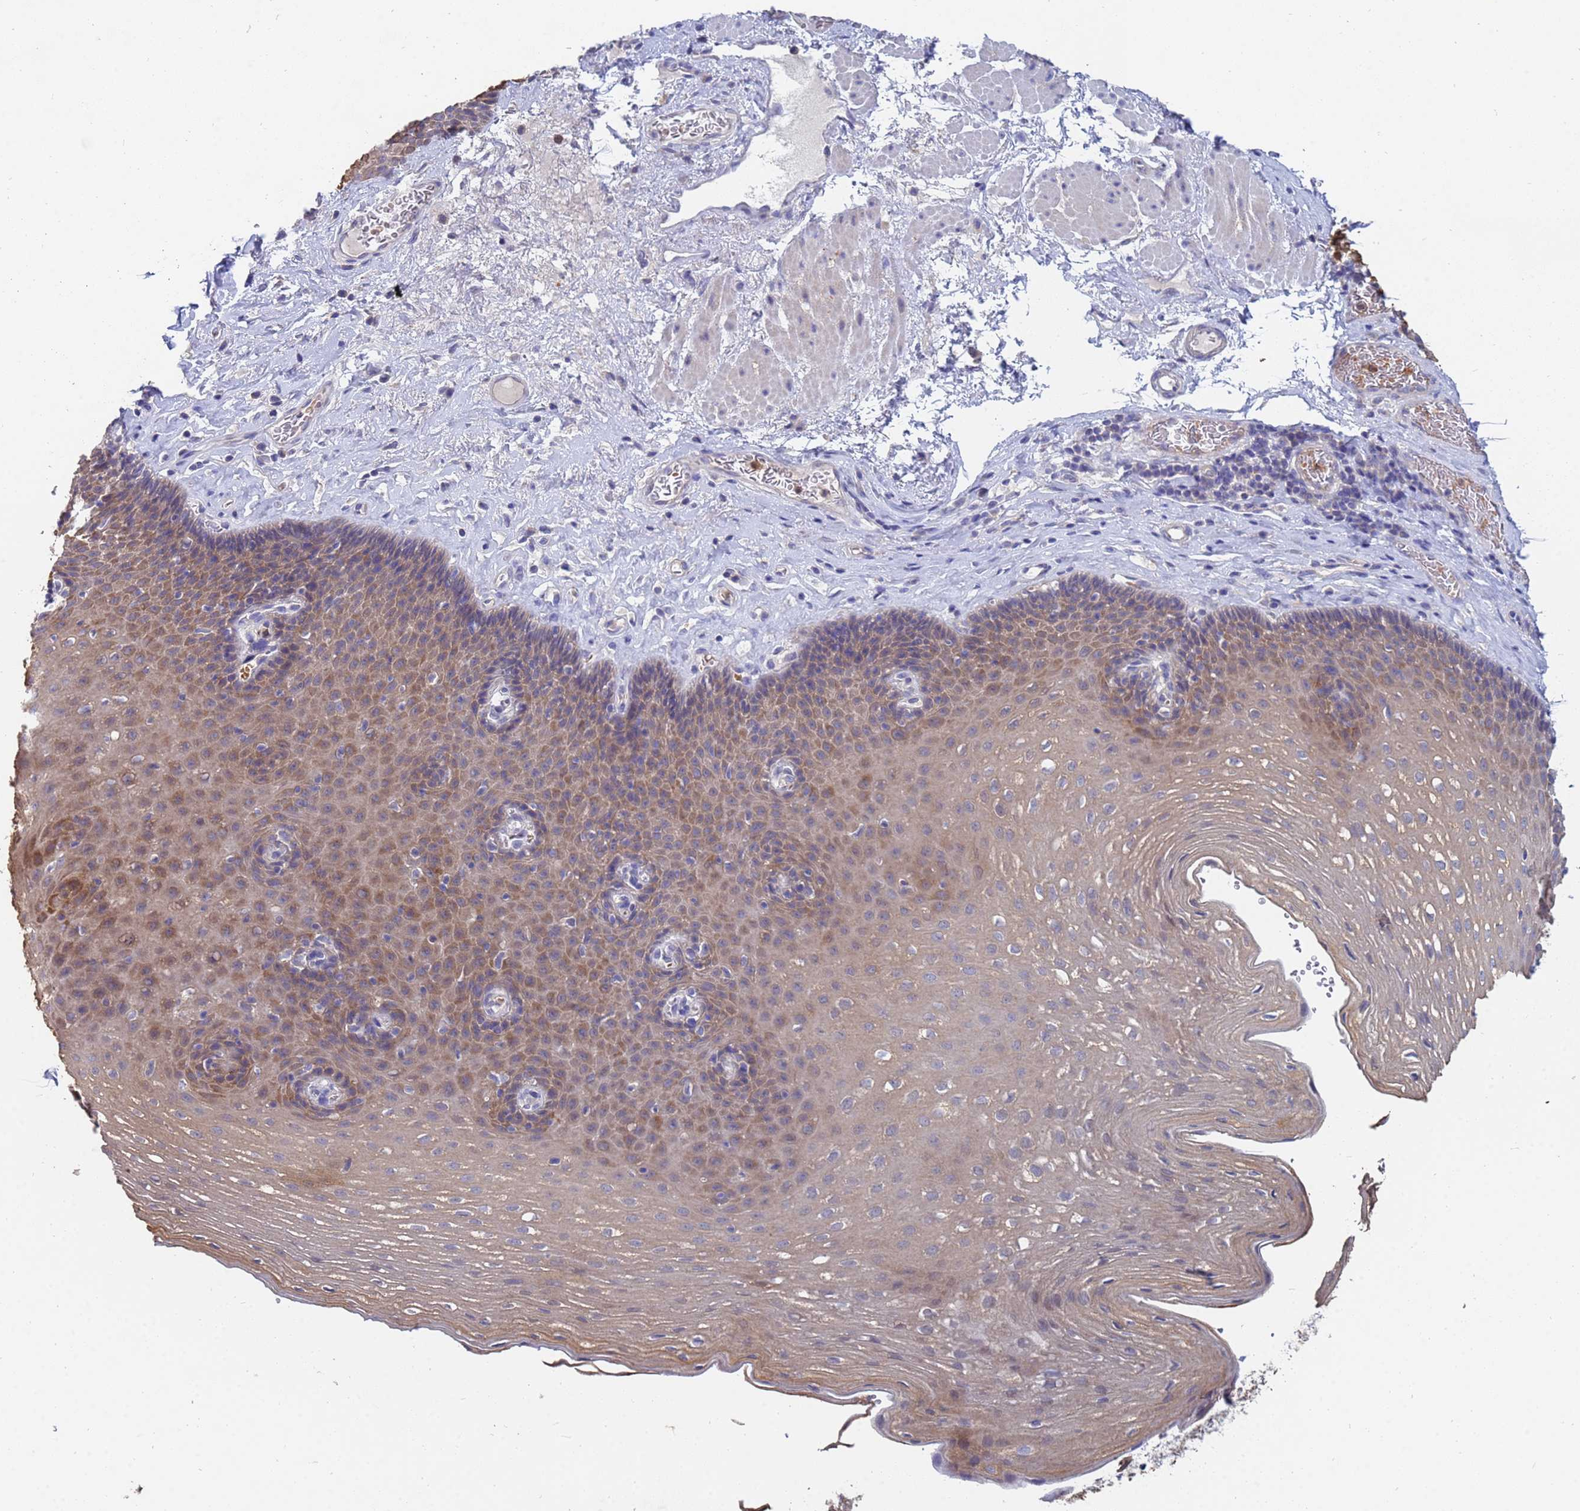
{"staining": {"intensity": "moderate", "quantity": "25%-75%", "location": "cytoplasmic/membranous"}, "tissue": "esophagus", "cell_type": "Squamous epithelial cells", "image_type": "normal", "snomed": [{"axis": "morphology", "description": "Normal tissue, NOS"}, {"axis": "topography", "description": "Esophagus"}], "caption": "Immunohistochemistry image of normal human esophagus stained for a protein (brown), which reveals medium levels of moderate cytoplasmic/membranous expression in about 25%-75% of squamous epithelial cells.", "gene": "TTLL11", "patient": {"sex": "female", "age": 66}}